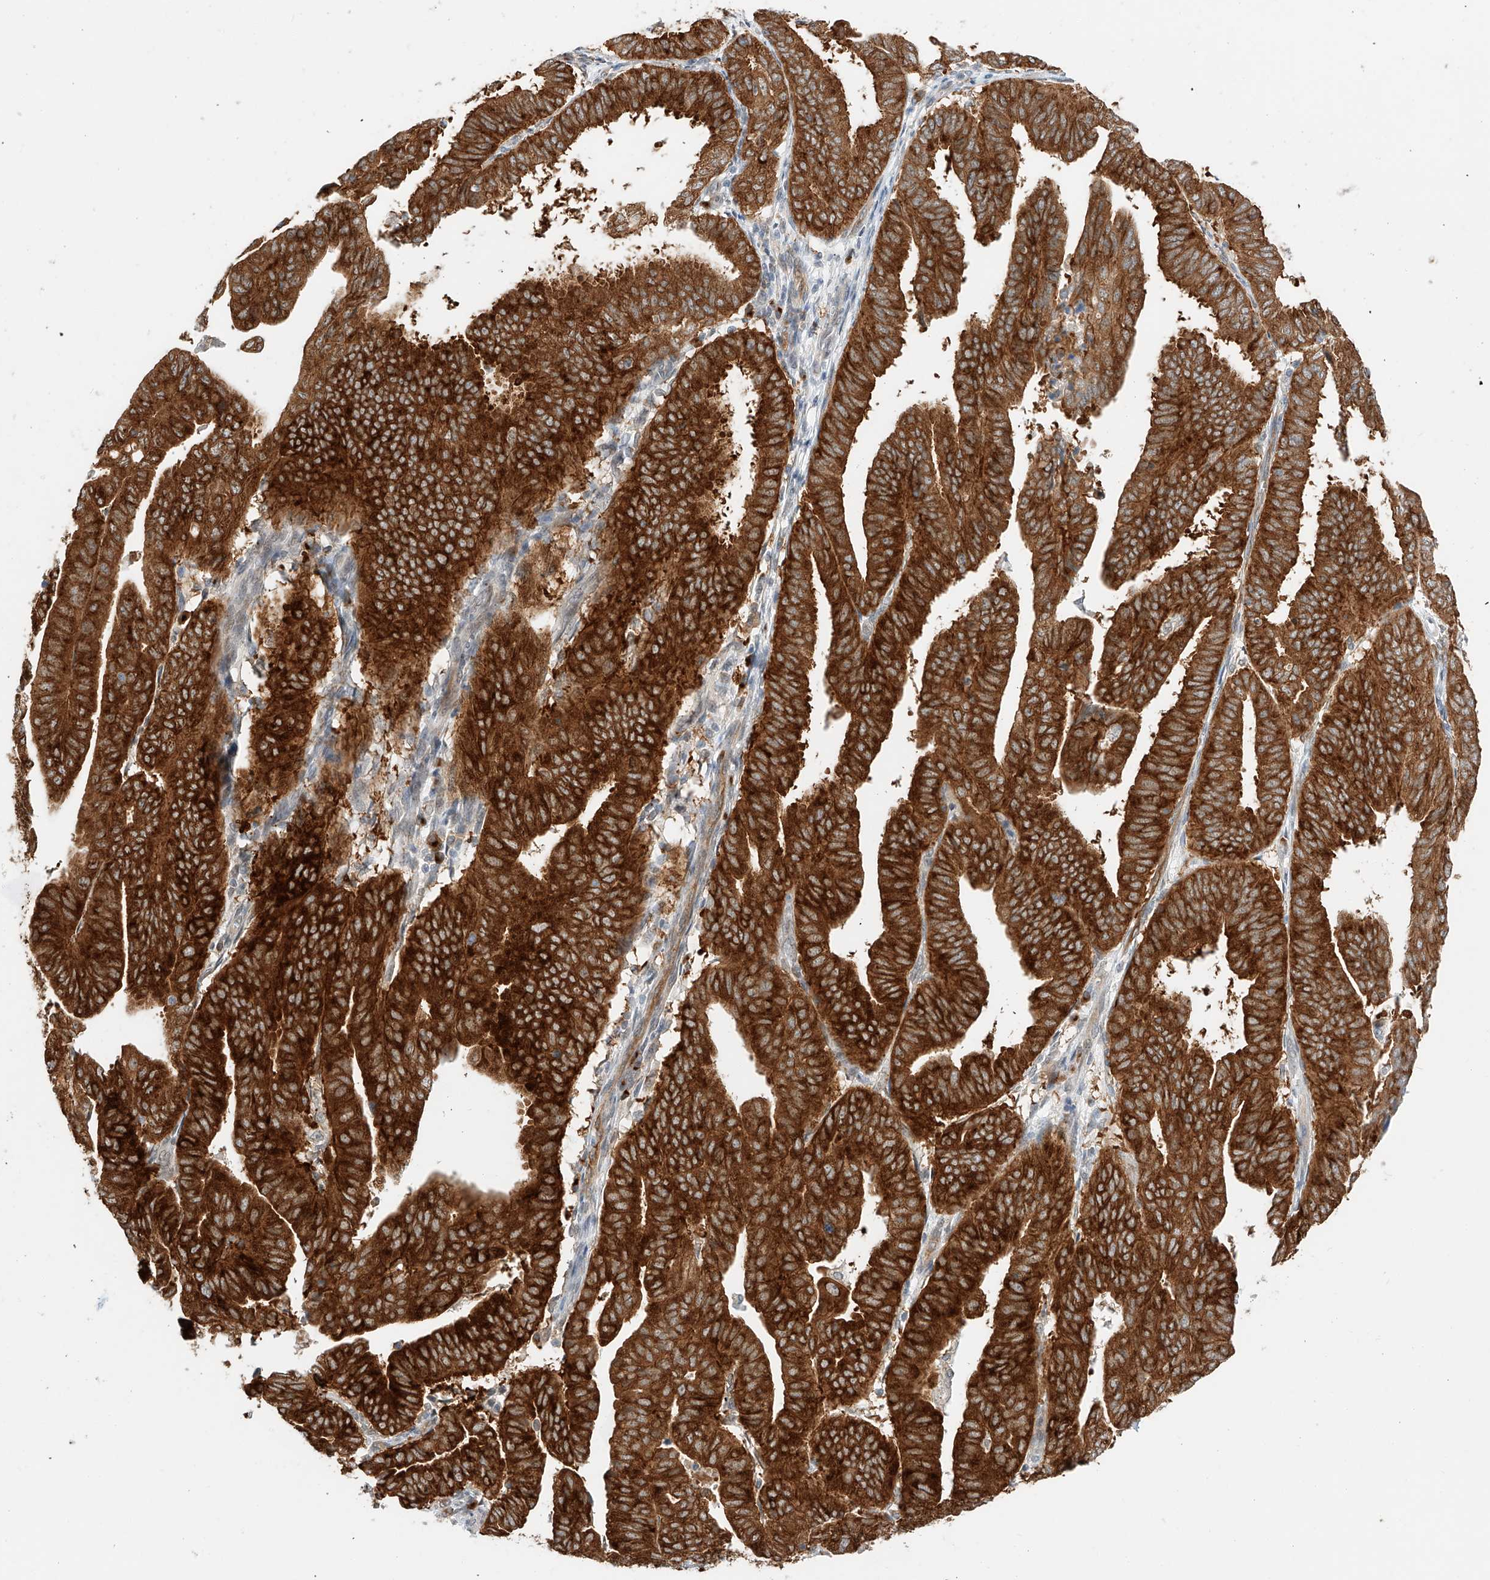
{"staining": {"intensity": "strong", "quantity": ">75%", "location": "cytoplasmic/membranous"}, "tissue": "endometrial cancer", "cell_type": "Tumor cells", "image_type": "cancer", "snomed": [{"axis": "morphology", "description": "Adenocarcinoma, NOS"}, {"axis": "topography", "description": "Uterus"}], "caption": "This is a photomicrograph of immunohistochemistry staining of endometrial cancer (adenocarcinoma), which shows strong expression in the cytoplasmic/membranous of tumor cells.", "gene": "CARMIL1", "patient": {"sex": "female", "age": 77}}